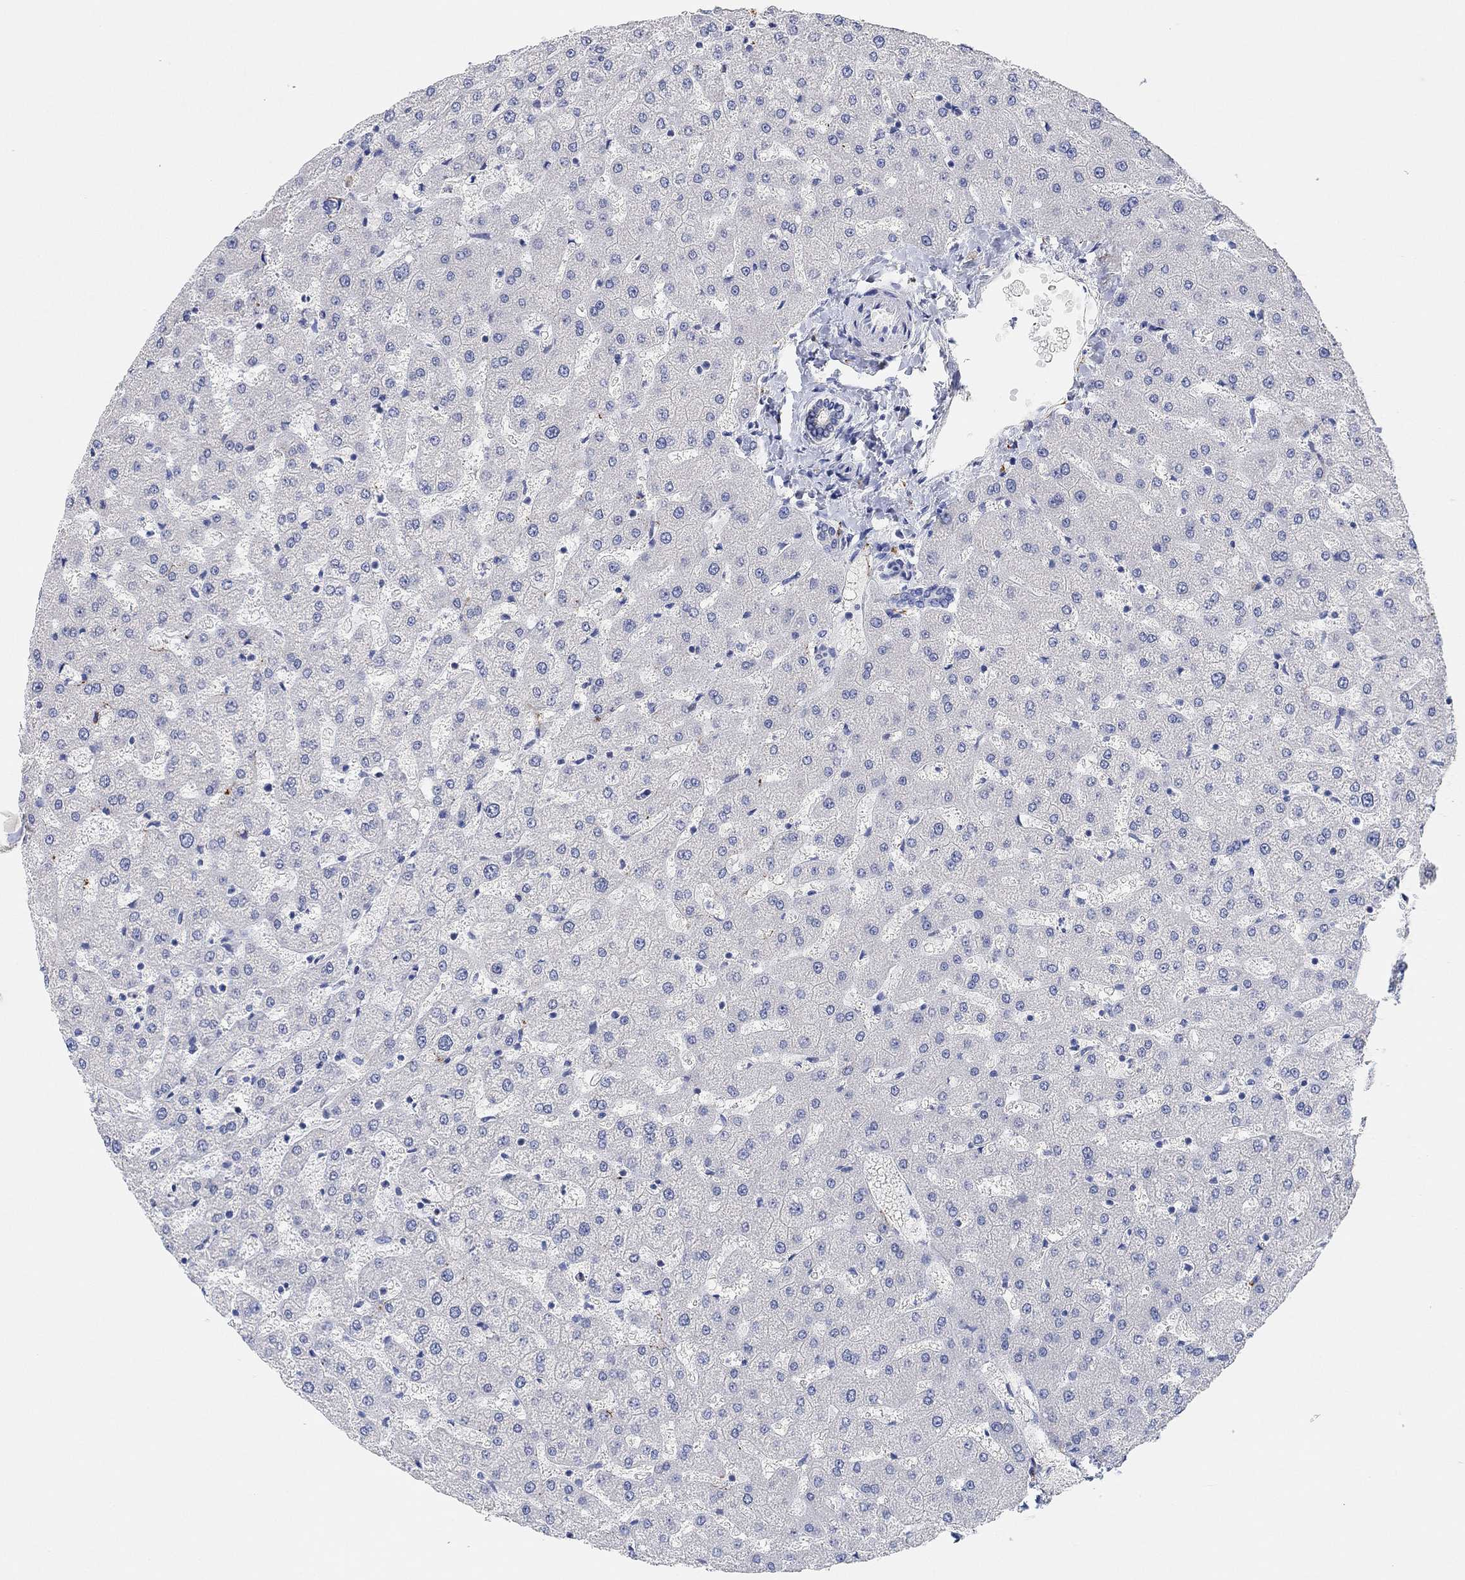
{"staining": {"intensity": "negative", "quantity": "none", "location": "none"}, "tissue": "liver", "cell_type": "Cholangiocytes", "image_type": "normal", "snomed": [{"axis": "morphology", "description": "Normal tissue, NOS"}, {"axis": "topography", "description": "Liver"}], "caption": "Human liver stained for a protein using immunohistochemistry (IHC) shows no expression in cholangiocytes.", "gene": "VAT1L", "patient": {"sex": "female", "age": 50}}